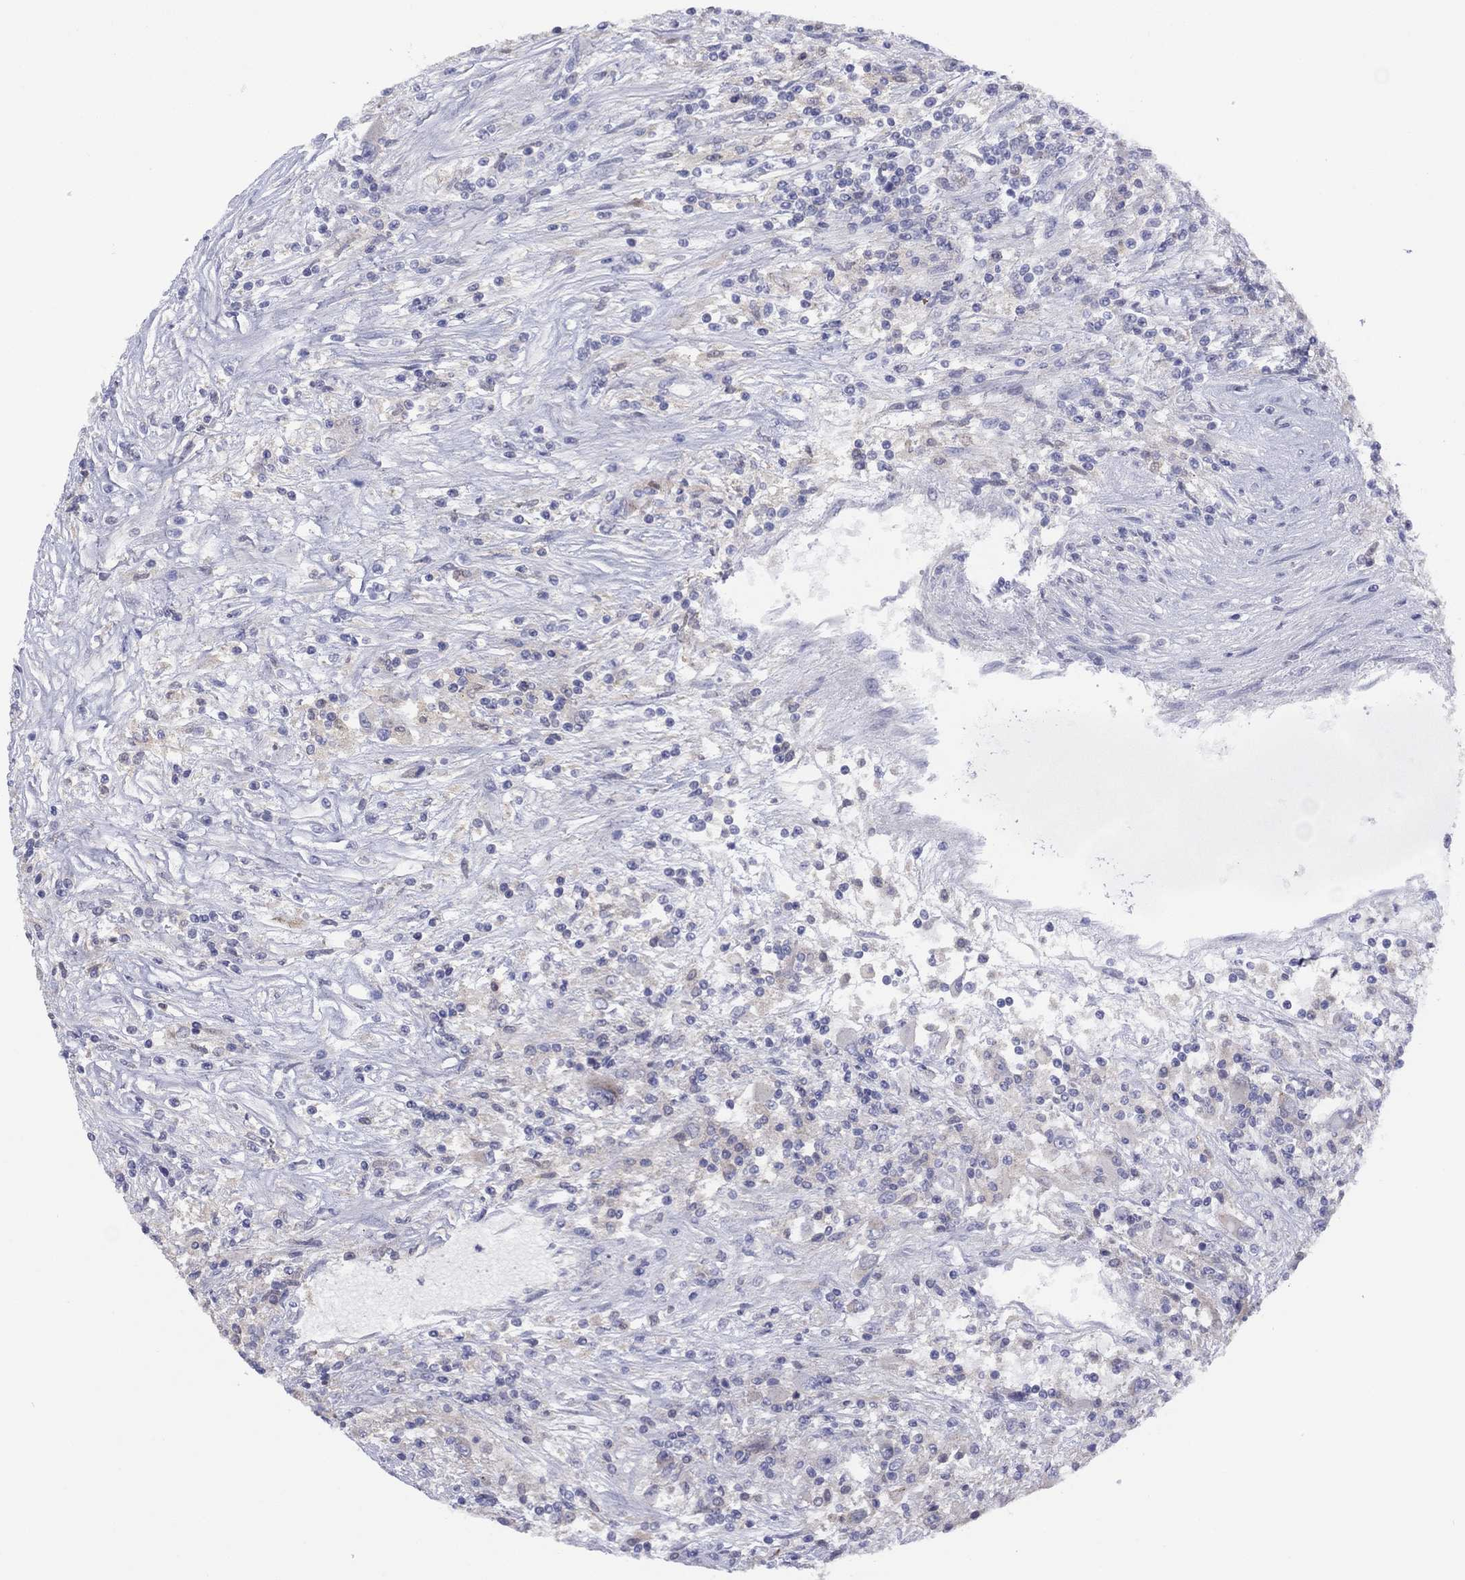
{"staining": {"intensity": "weak", "quantity": "<25%", "location": "cytoplasmic/membranous"}, "tissue": "renal cancer", "cell_type": "Tumor cells", "image_type": "cancer", "snomed": [{"axis": "morphology", "description": "Adenocarcinoma, NOS"}, {"axis": "topography", "description": "Kidney"}], "caption": "This histopathology image is of renal cancer stained with immunohistochemistry (IHC) to label a protein in brown with the nuclei are counter-stained blue. There is no staining in tumor cells. (Brightfield microscopy of DAB IHC at high magnification).", "gene": "CYP2B6", "patient": {"sex": "female", "age": 67}}